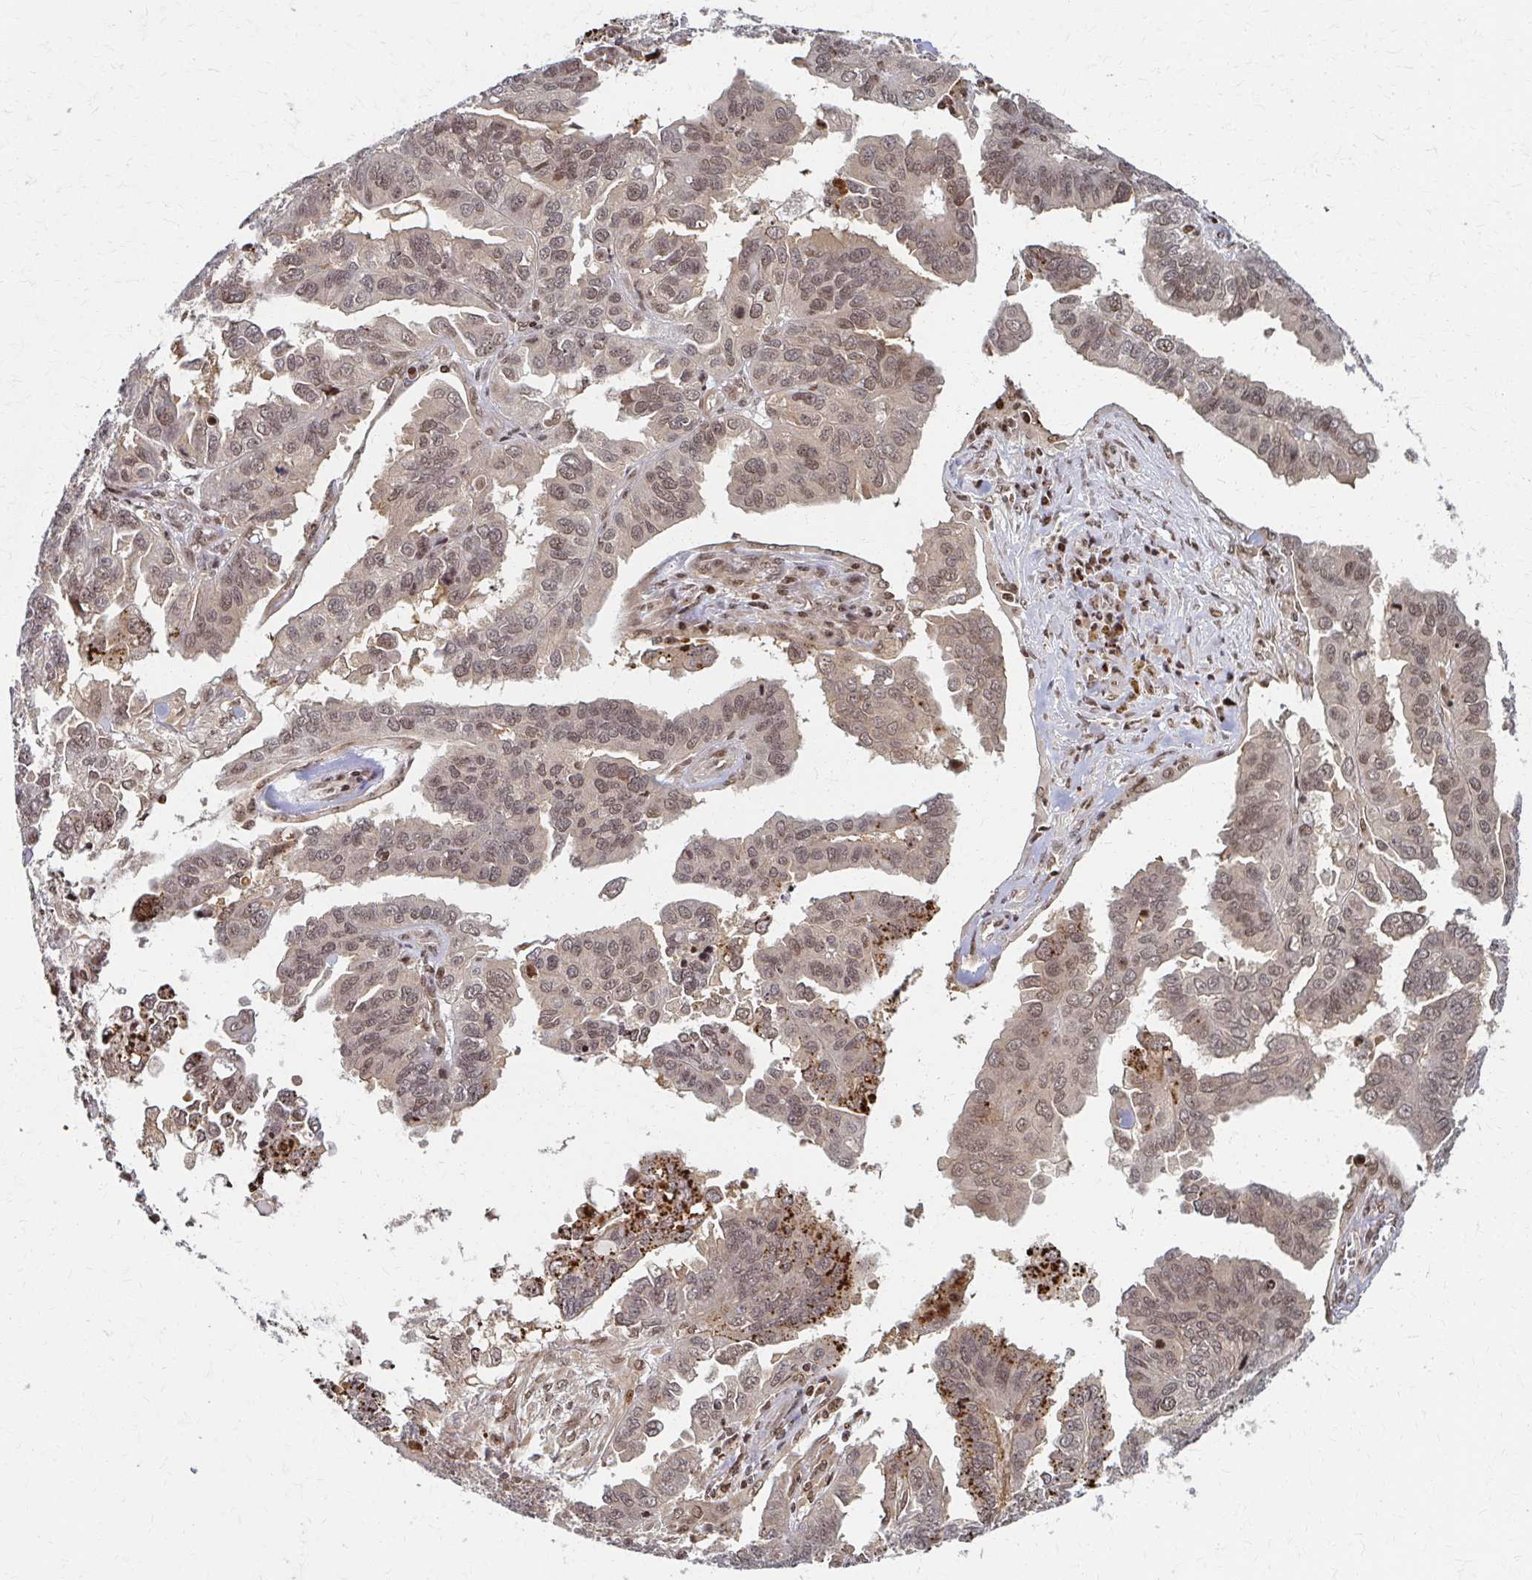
{"staining": {"intensity": "weak", "quantity": "25%-75%", "location": "cytoplasmic/membranous,nuclear"}, "tissue": "ovarian cancer", "cell_type": "Tumor cells", "image_type": "cancer", "snomed": [{"axis": "morphology", "description": "Cystadenocarcinoma, serous, NOS"}, {"axis": "topography", "description": "Ovary"}], "caption": "An immunohistochemistry histopathology image of neoplastic tissue is shown. Protein staining in brown labels weak cytoplasmic/membranous and nuclear positivity in ovarian cancer (serous cystadenocarcinoma) within tumor cells.", "gene": "PSMD7", "patient": {"sex": "female", "age": 79}}